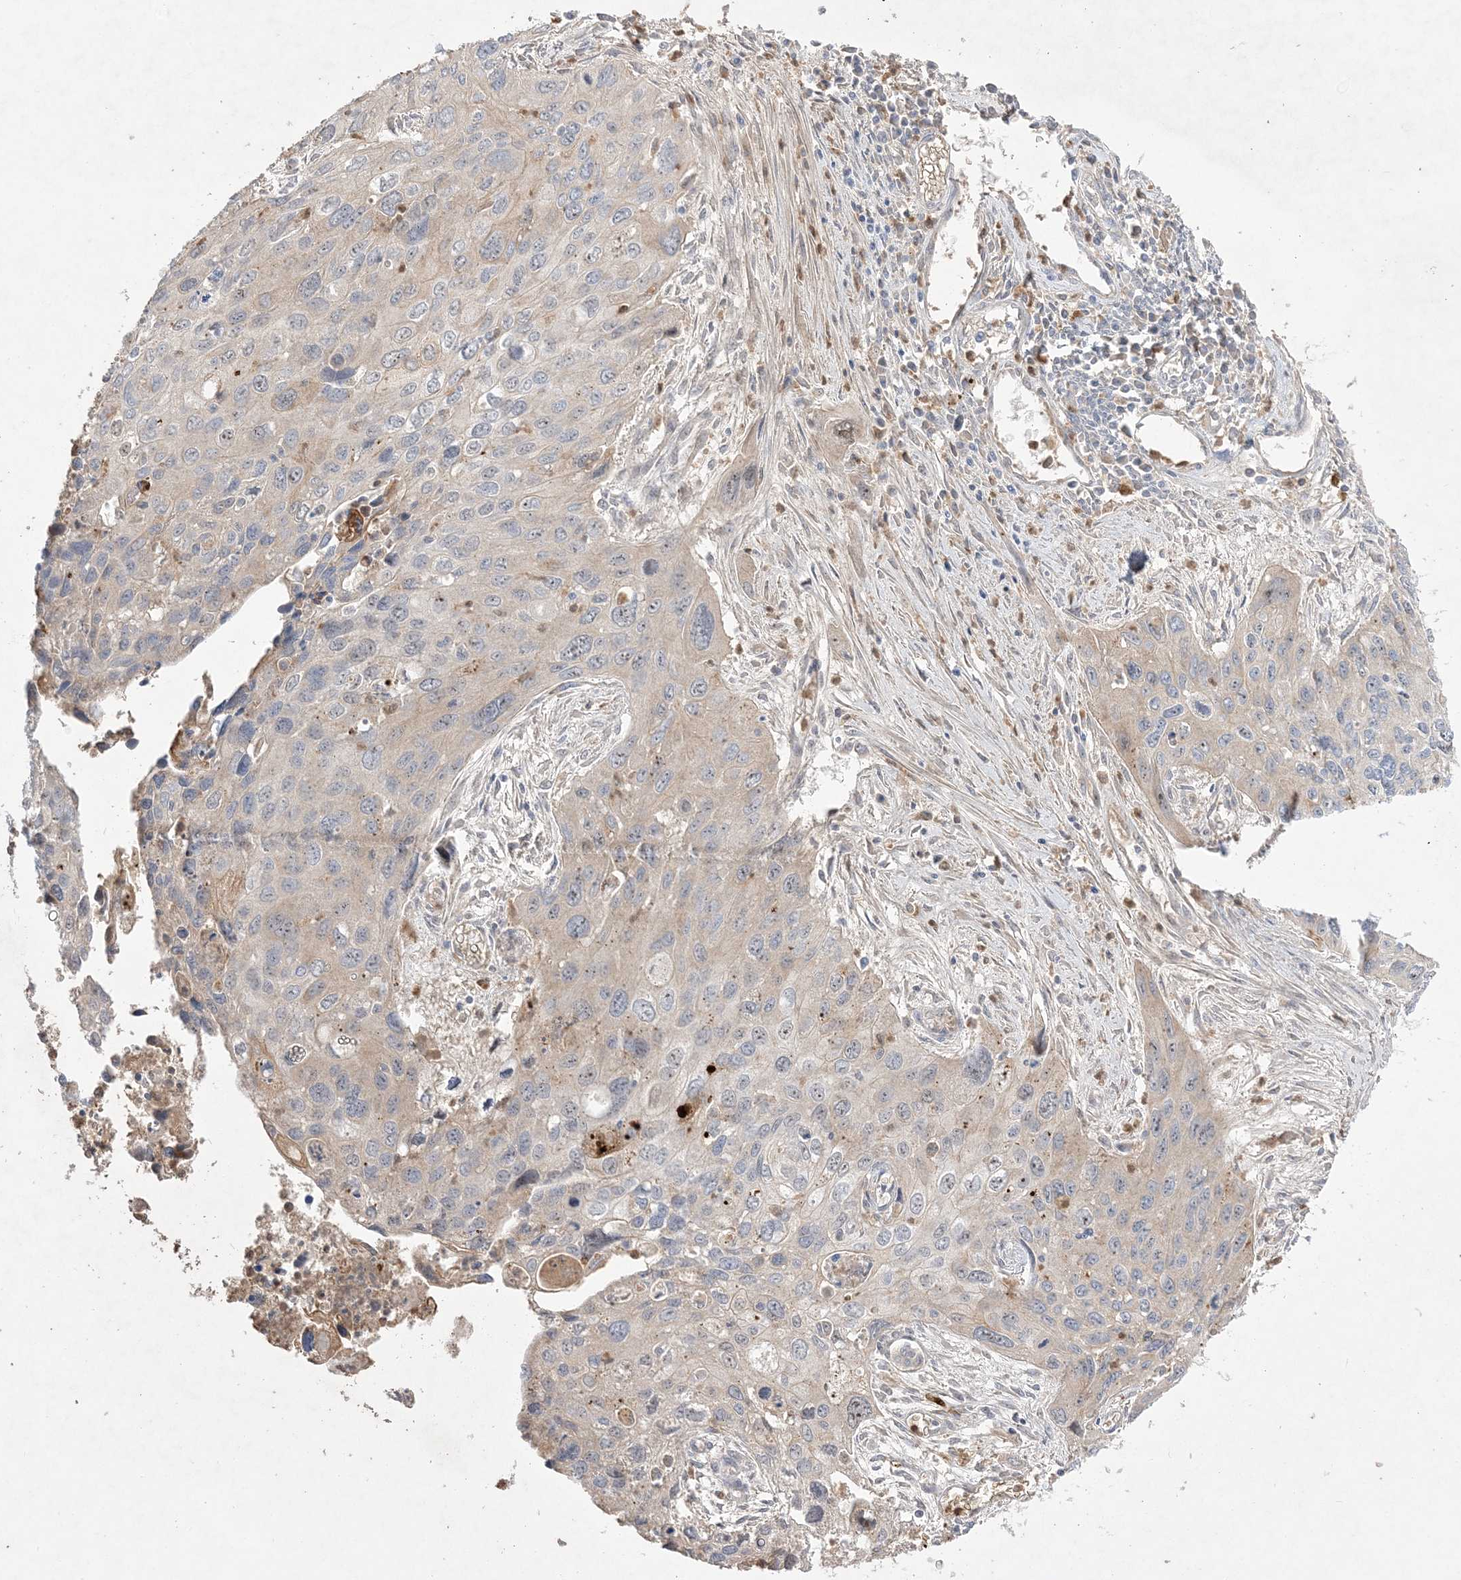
{"staining": {"intensity": "weak", "quantity": "<25%", "location": "cytoplasmic/membranous"}, "tissue": "cervical cancer", "cell_type": "Tumor cells", "image_type": "cancer", "snomed": [{"axis": "morphology", "description": "Squamous cell carcinoma, NOS"}, {"axis": "topography", "description": "Cervix"}], "caption": "The photomicrograph demonstrates no significant expression in tumor cells of cervical squamous cell carcinoma.", "gene": "NOP16", "patient": {"sex": "female", "age": 55}}